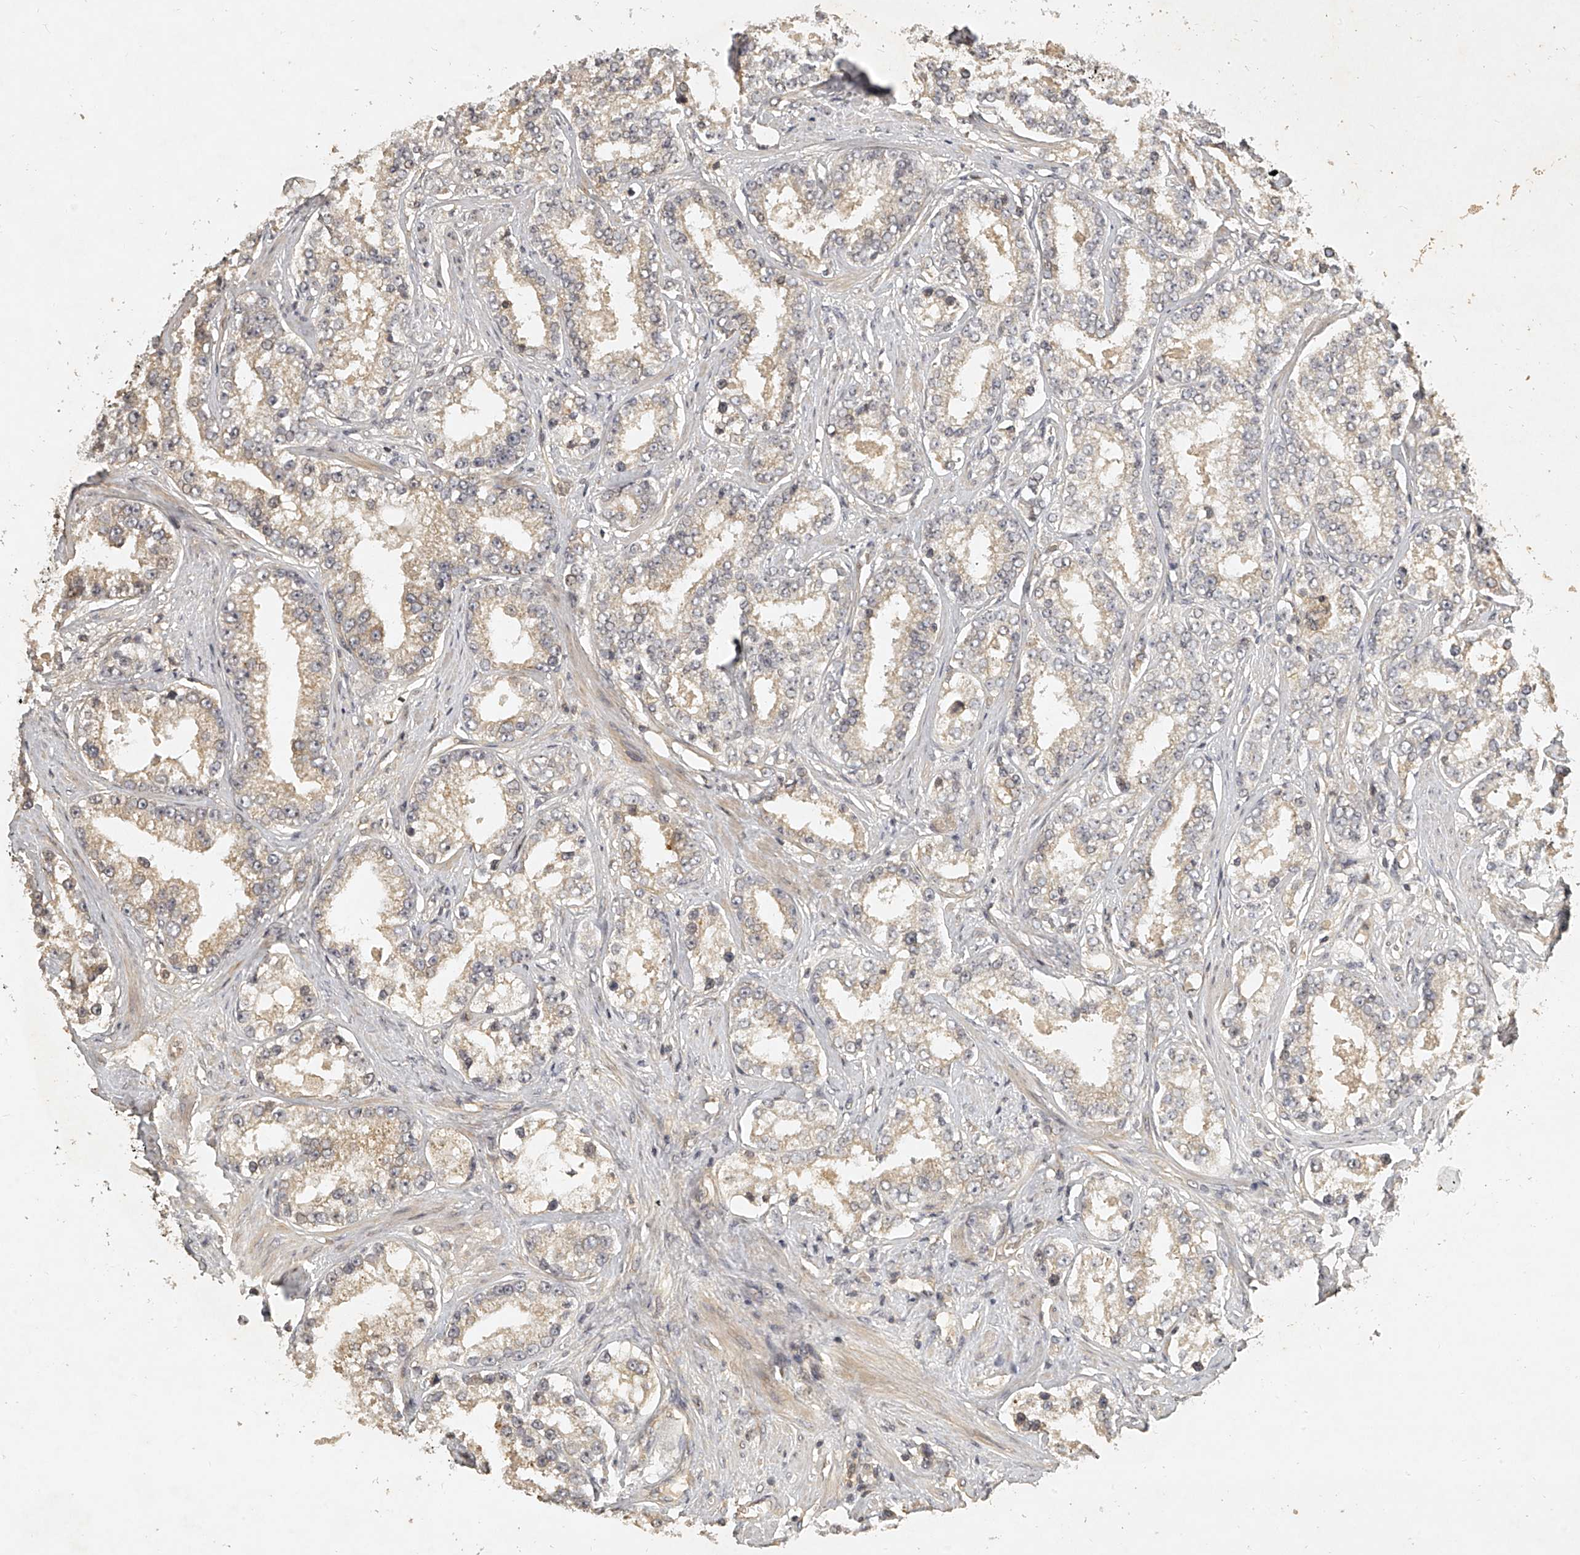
{"staining": {"intensity": "weak", "quantity": "25%-75%", "location": "cytoplasmic/membranous"}, "tissue": "prostate cancer", "cell_type": "Tumor cells", "image_type": "cancer", "snomed": [{"axis": "morphology", "description": "Normal tissue, NOS"}, {"axis": "morphology", "description": "Adenocarcinoma, High grade"}, {"axis": "topography", "description": "Prostate"}], "caption": "Immunohistochemistry (IHC) staining of high-grade adenocarcinoma (prostate), which reveals low levels of weak cytoplasmic/membranous expression in about 25%-75% of tumor cells indicating weak cytoplasmic/membranous protein staining. The staining was performed using DAB (brown) for protein detection and nuclei were counterstained in hematoxylin (blue).", "gene": "NFS1", "patient": {"sex": "male", "age": 83}}